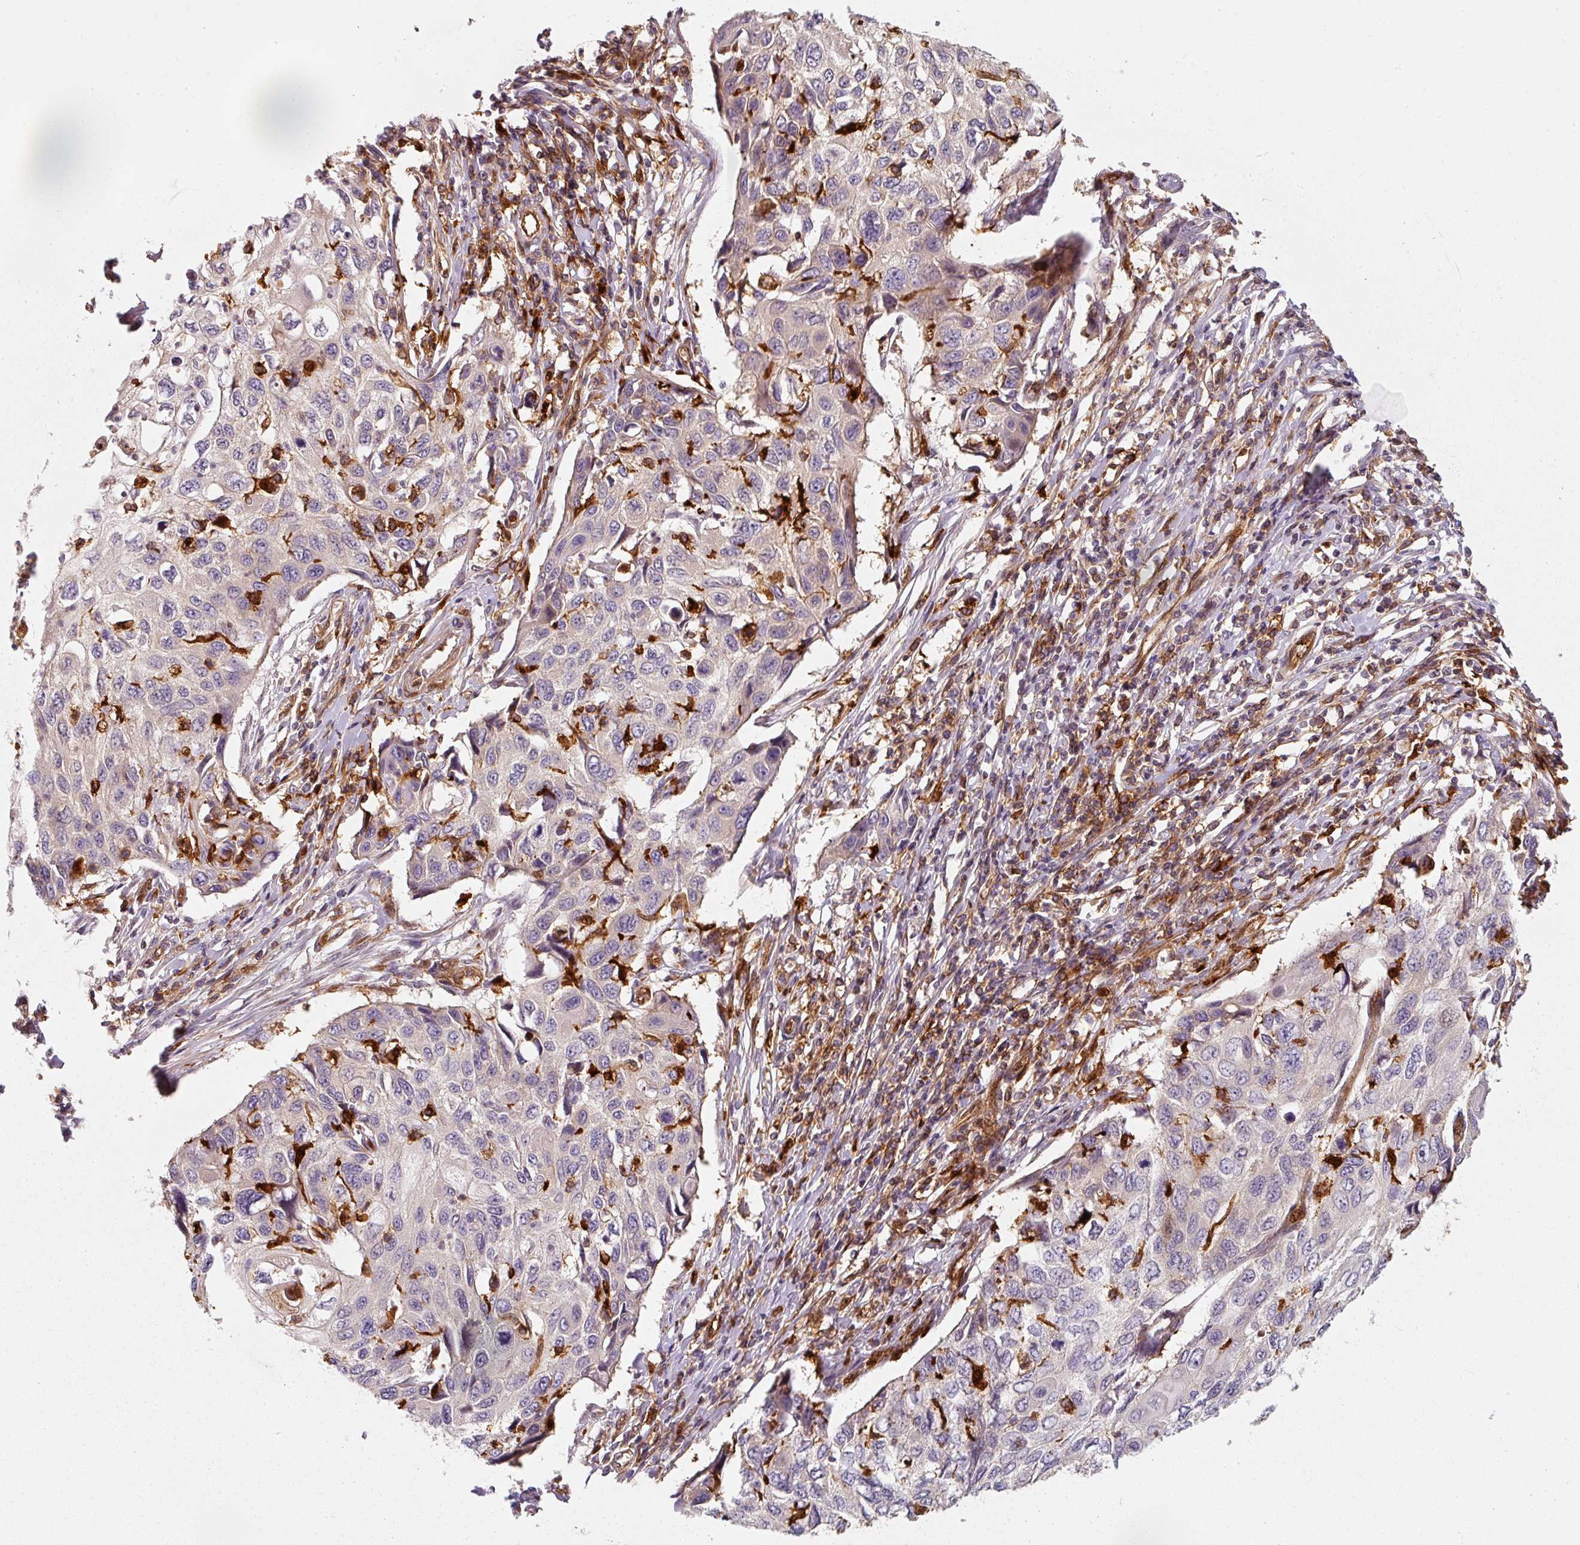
{"staining": {"intensity": "negative", "quantity": "none", "location": "none"}, "tissue": "cervical cancer", "cell_type": "Tumor cells", "image_type": "cancer", "snomed": [{"axis": "morphology", "description": "Squamous cell carcinoma, NOS"}, {"axis": "topography", "description": "Cervix"}], "caption": "Tumor cells show no significant positivity in cervical cancer (squamous cell carcinoma). (Brightfield microscopy of DAB immunohistochemistry at high magnification).", "gene": "IQGAP2", "patient": {"sex": "female", "age": 70}}